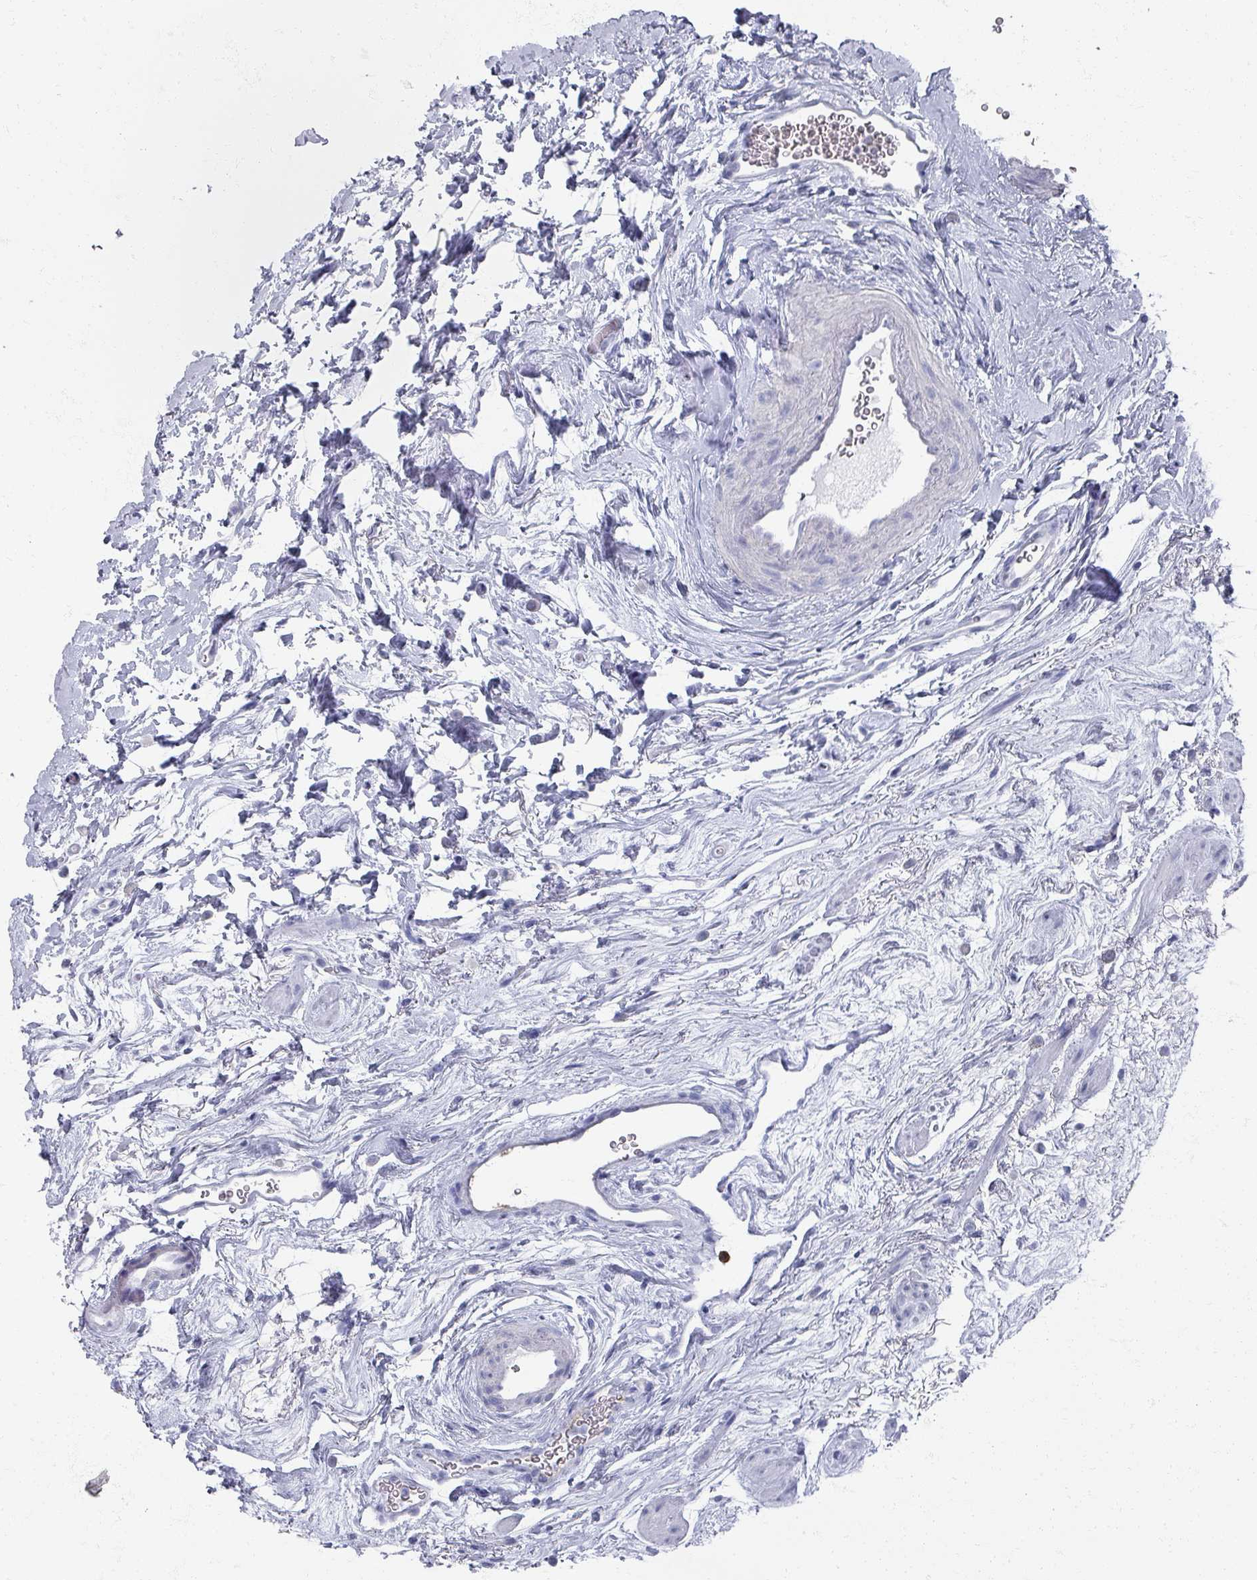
{"staining": {"intensity": "negative", "quantity": "none", "location": "none"}, "tissue": "smooth muscle", "cell_type": "Smooth muscle cells", "image_type": "normal", "snomed": [{"axis": "morphology", "description": "Normal tissue, NOS"}, {"axis": "topography", "description": "Smooth muscle"}, {"axis": "topography", "description": "Peripheral nerve tissue"}], "caption": "IHC histopathology image of benign smooth muscle: smooth muscle stained with DAB (3,3'-diaminobenzidine) exhibits no significant protein expression in smooth muscle cells.", "gene": "OMG", "patient": {"sex": "male", "age": 69}}